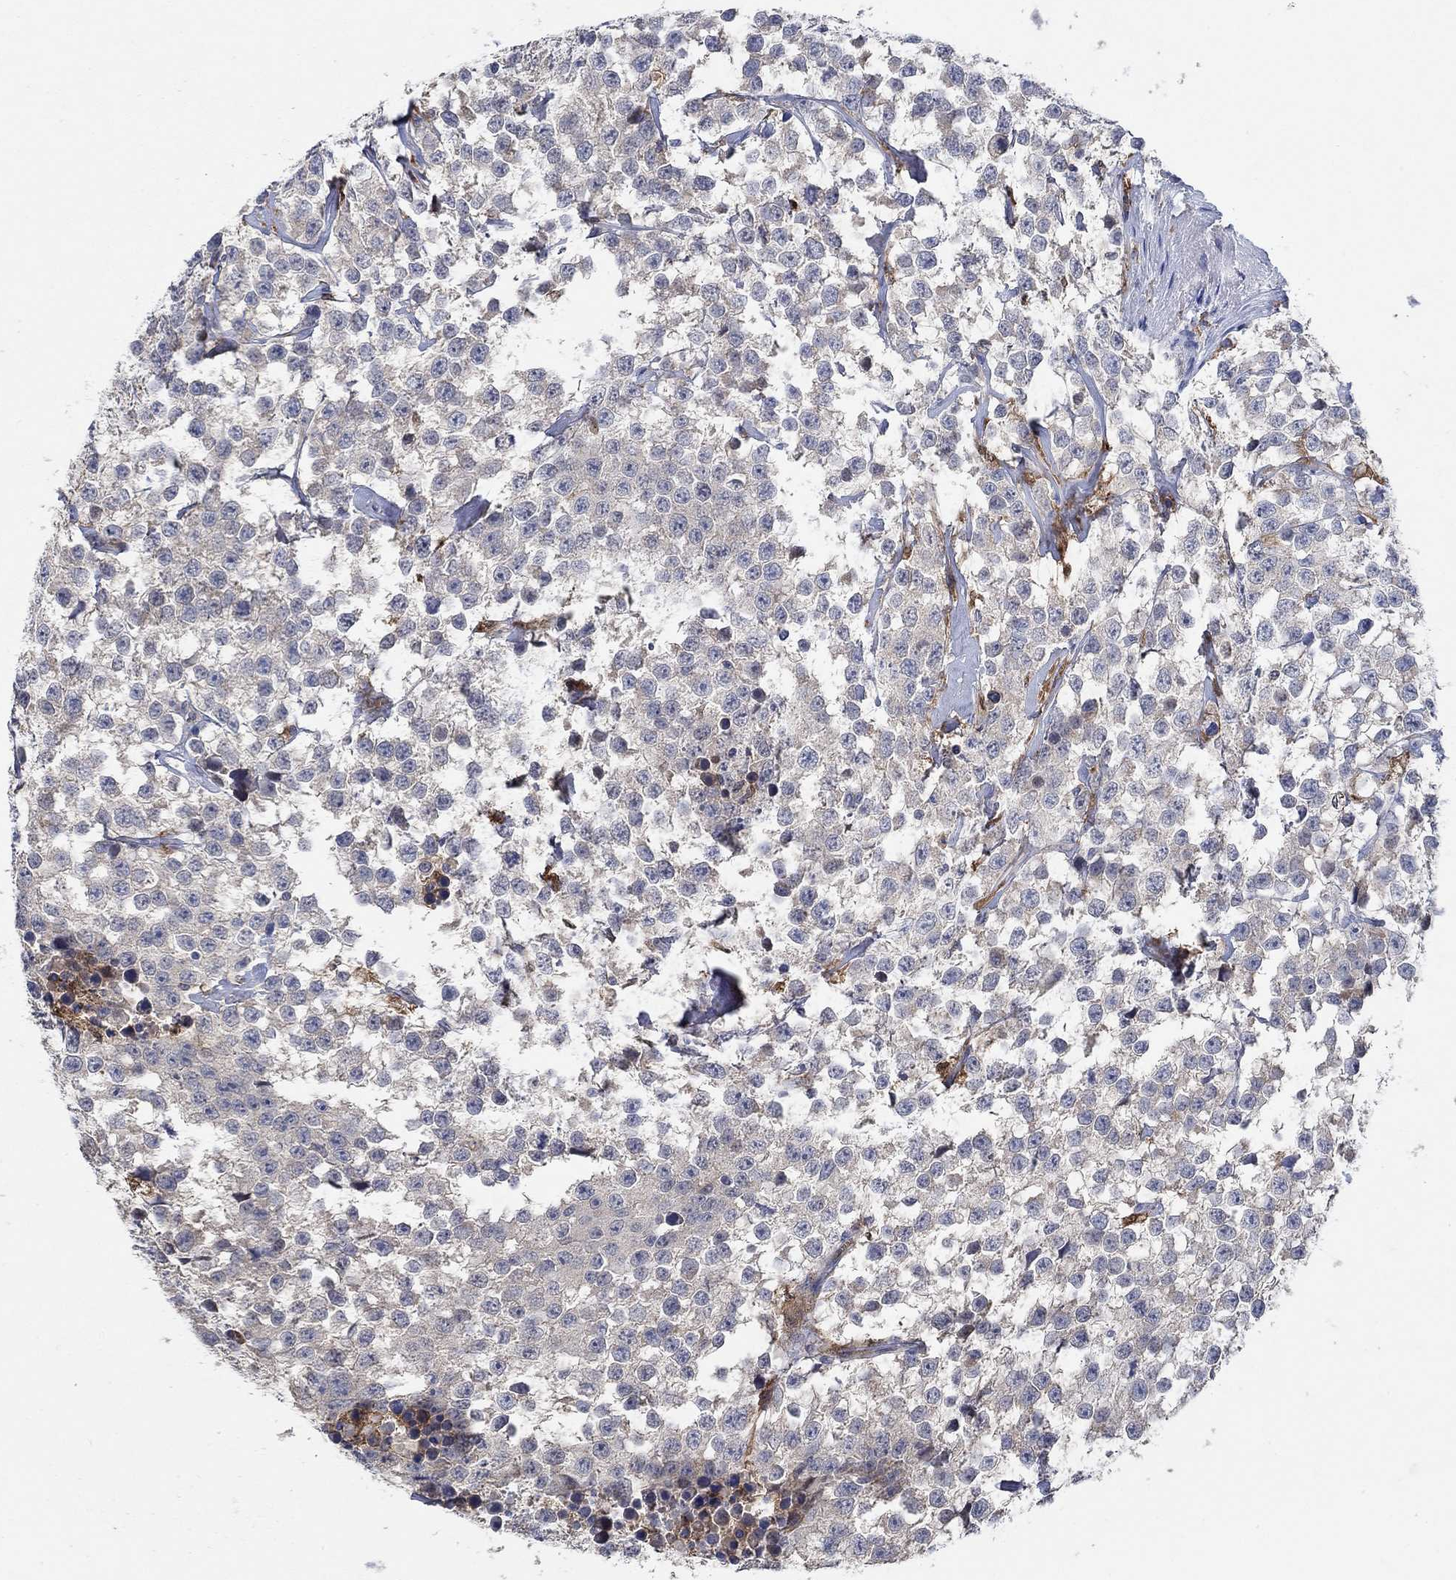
{"staining": {"intensity": "negative", "quantity": "none", "location": "none"}, "tissue": "testis cancer", "cell_type": "Tumor cells", "image_type": "cancer", "snomed": [{"axis": "morphology", "description": "Seminoma, NOS"}, {"axis": "topography", "description": "Testis"}], "caption": "Tumor cells show no significant protein expression in testis cancer (seminoma).", "gene": "MPP1", "patient": {"sex": "male", "age": 59}}